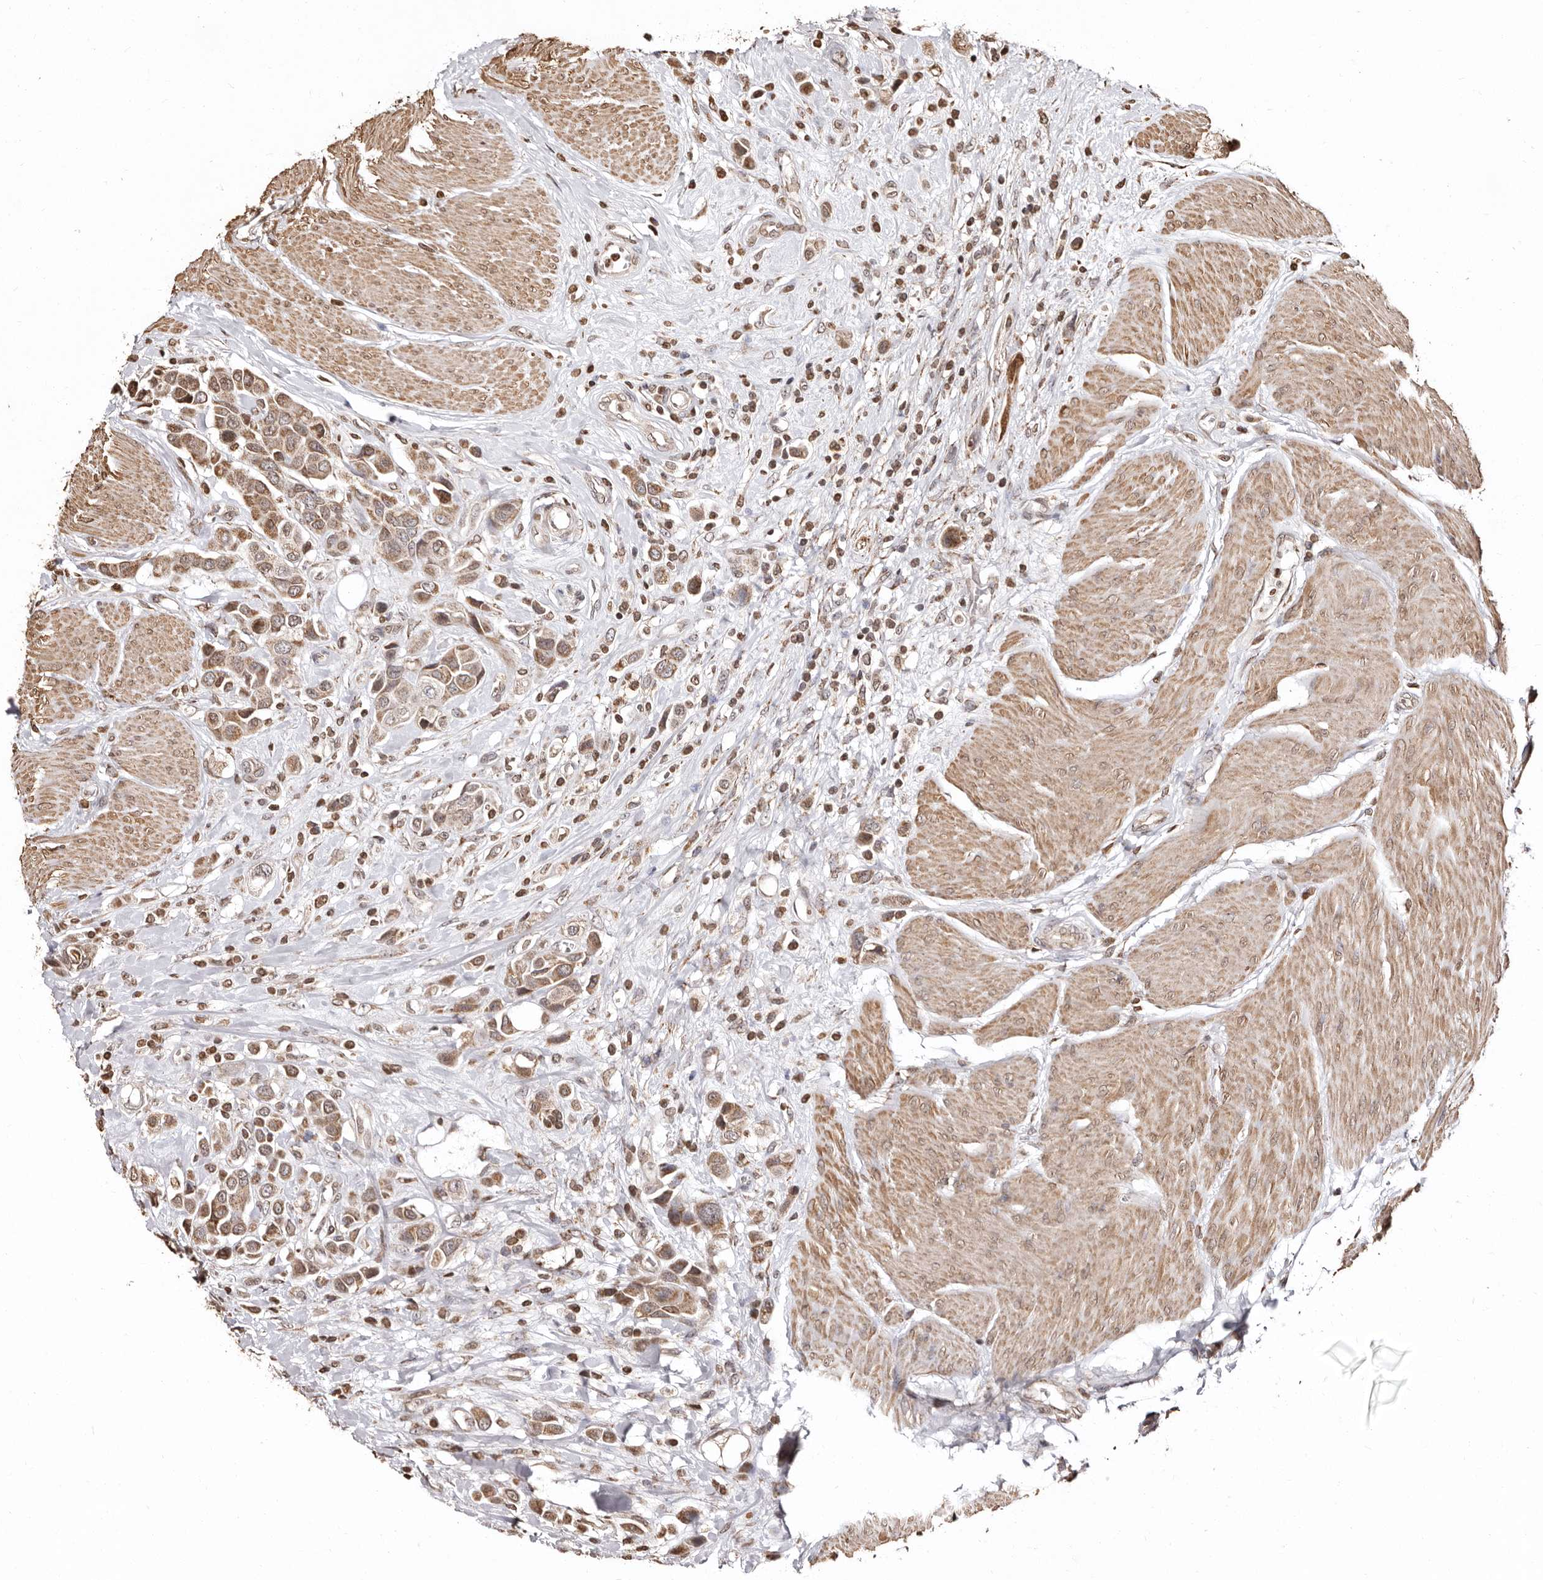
{"staining": {"intensity": "moderate", "quantity": ">75%", "location": "cytoplasmic/membranous"}, "tissue": "urothelial cancer", "cell_type": "Tumor cells", "image_type": "cancer", "snomed": [{"axis": "morphology", "description": "Urothelial carcinoma, High grade"}, {"axis": "topography", "description": "Urinary bladder"}], "caption": "Immunohistochemistry (IHC) histopathology image of neoplastic tissue: human urothelial cancer stained using IHC demonstrates medium levels of moderate protein expression localized specifically in the cytoplasmic/membranous of tumor cells, appearing as a cytoplasmic/membranous brown color.", "gene": "CCDC190", "patient": {"sex": "male", "age": 50}}